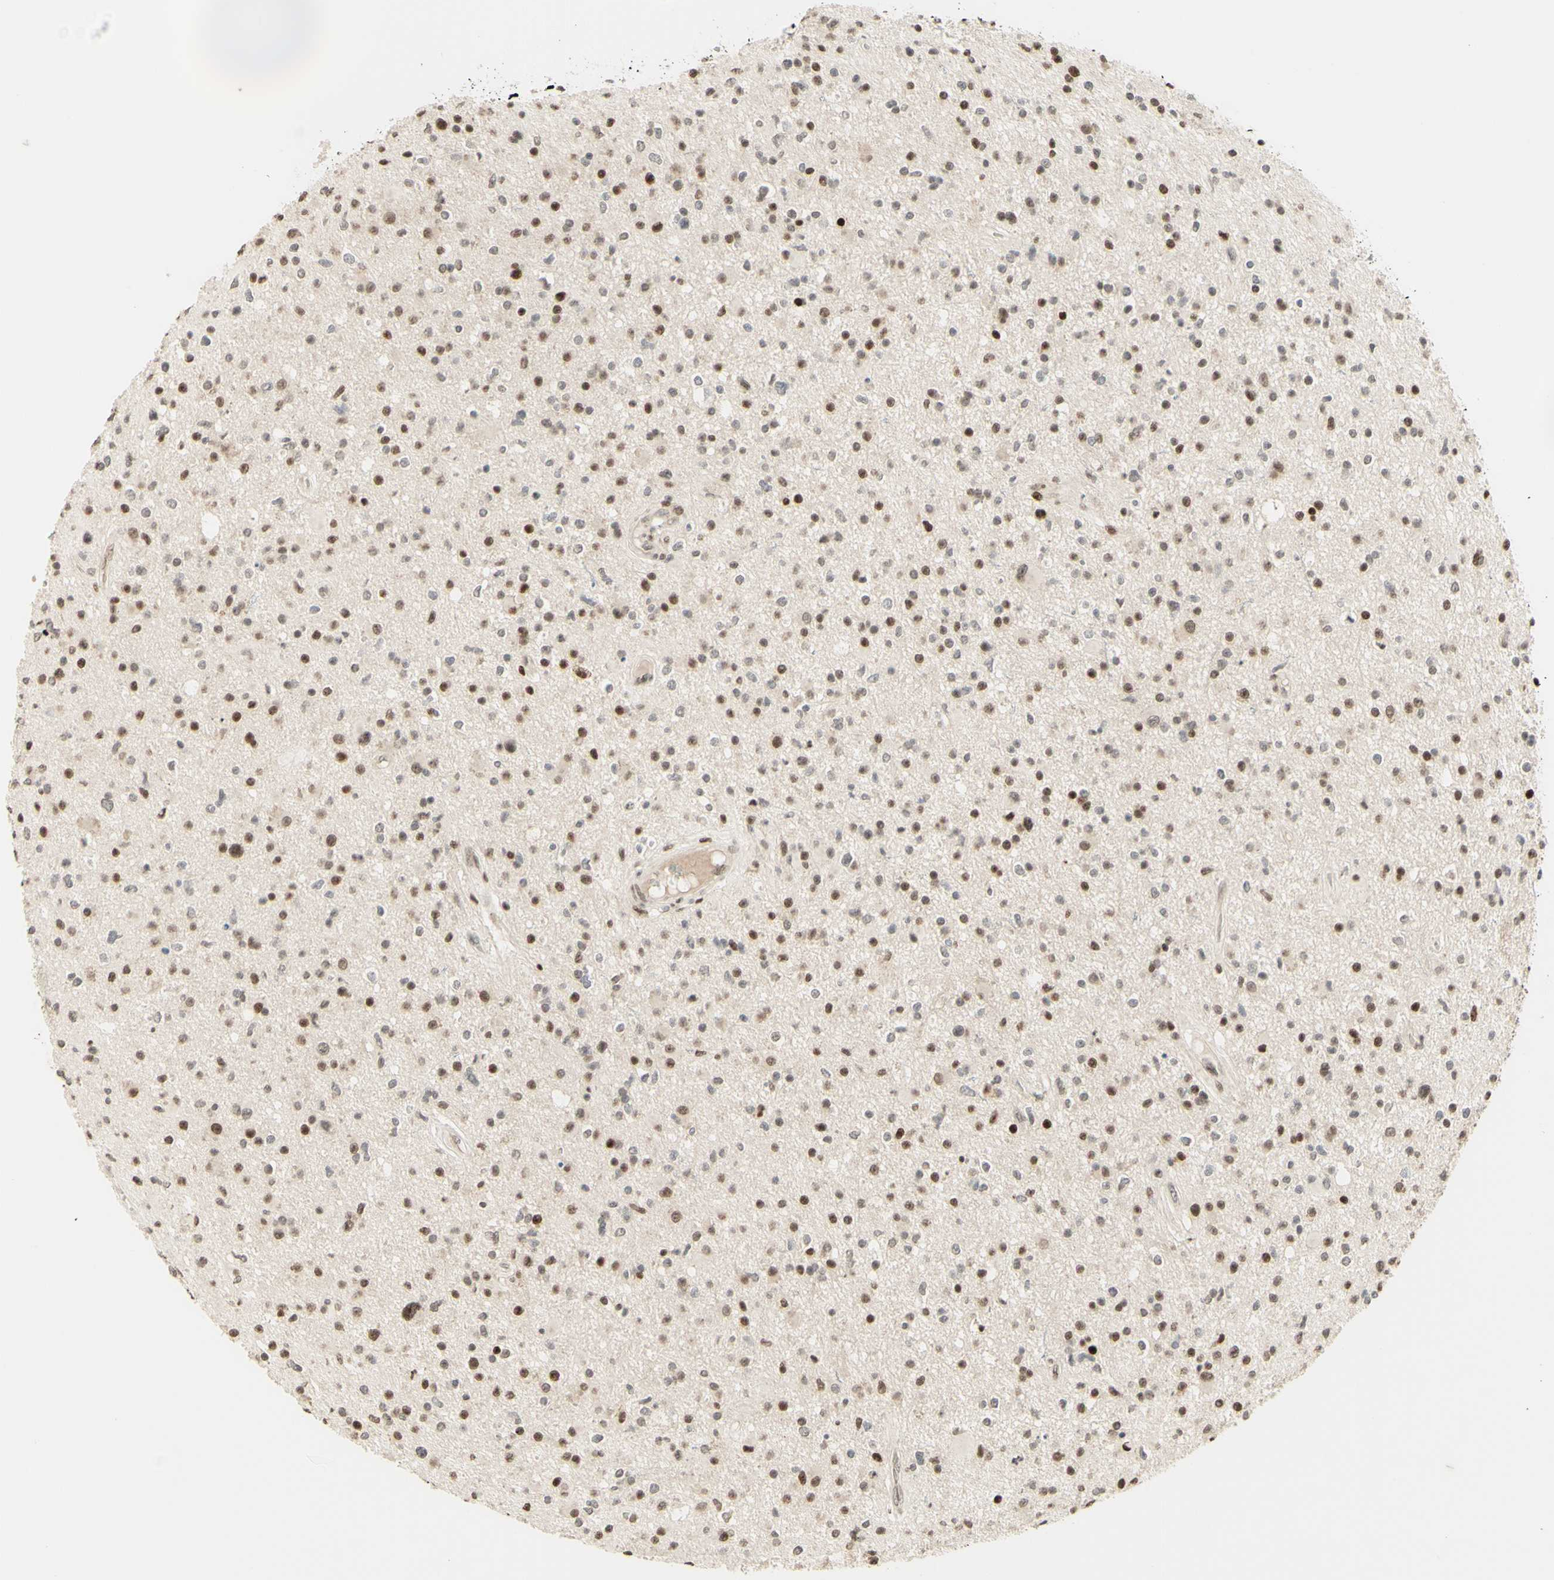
{"staining": {"intensity": "moderate", "quantity": "25%-75%", "location": "nuclear"}, "tissue": "glioma", "cell_type": "Tumor cells", "image_type": "cancer", "snomed": [{"axis": "morphology", "description": "Glioma, malignant, High grade"}, {"axis": "topography", "description": "Brain"}], "caption": "An image of glioma stained for a protein displays moderate nuclear brown staining in tumor cells.", "gene": "CDKL5", "patient": {"sex": "male", "age": 33}}